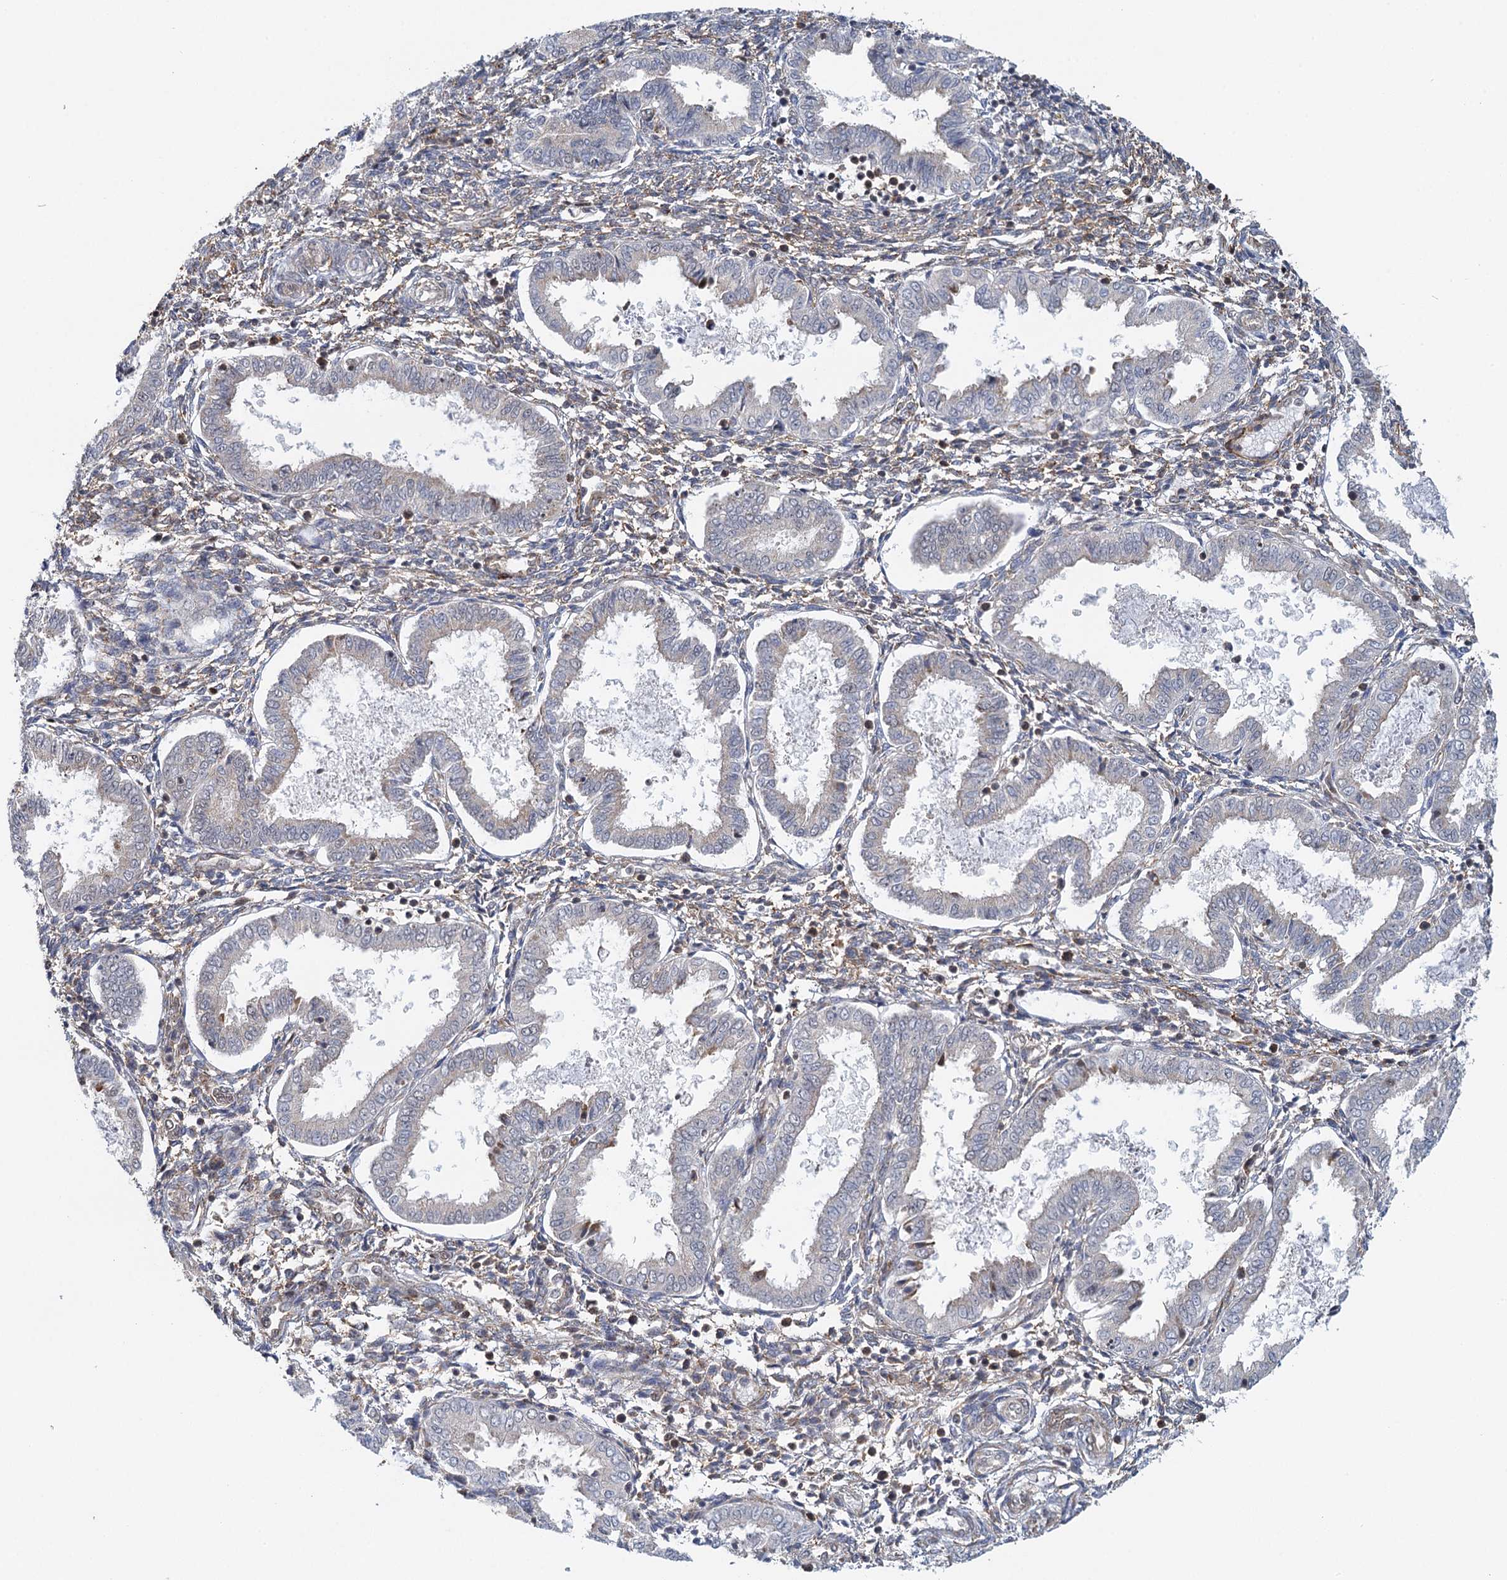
{"staining": {"intensity": "weak", "quantity": "<25%", "location": "cytoplasmic/membranous,nuclear"}, "tissue": "endometrium", "cell_type": "Cells in endometrial stroma", "image_type": "normal", "snomed": [{"axis": "morphology", "description": "Normal tissue, NOS"}, {"axis": "topography", "description": "Endometrium"}], "caption": "Immunohistochemical staining of benign endometrium shows no significant positivity in cells in endometrial stroma. (Immunohistochemistry, brightfield microscopy, high magnification).", "gene": "GPATCH11", "patient": {"sex": "female", "age": 33}}